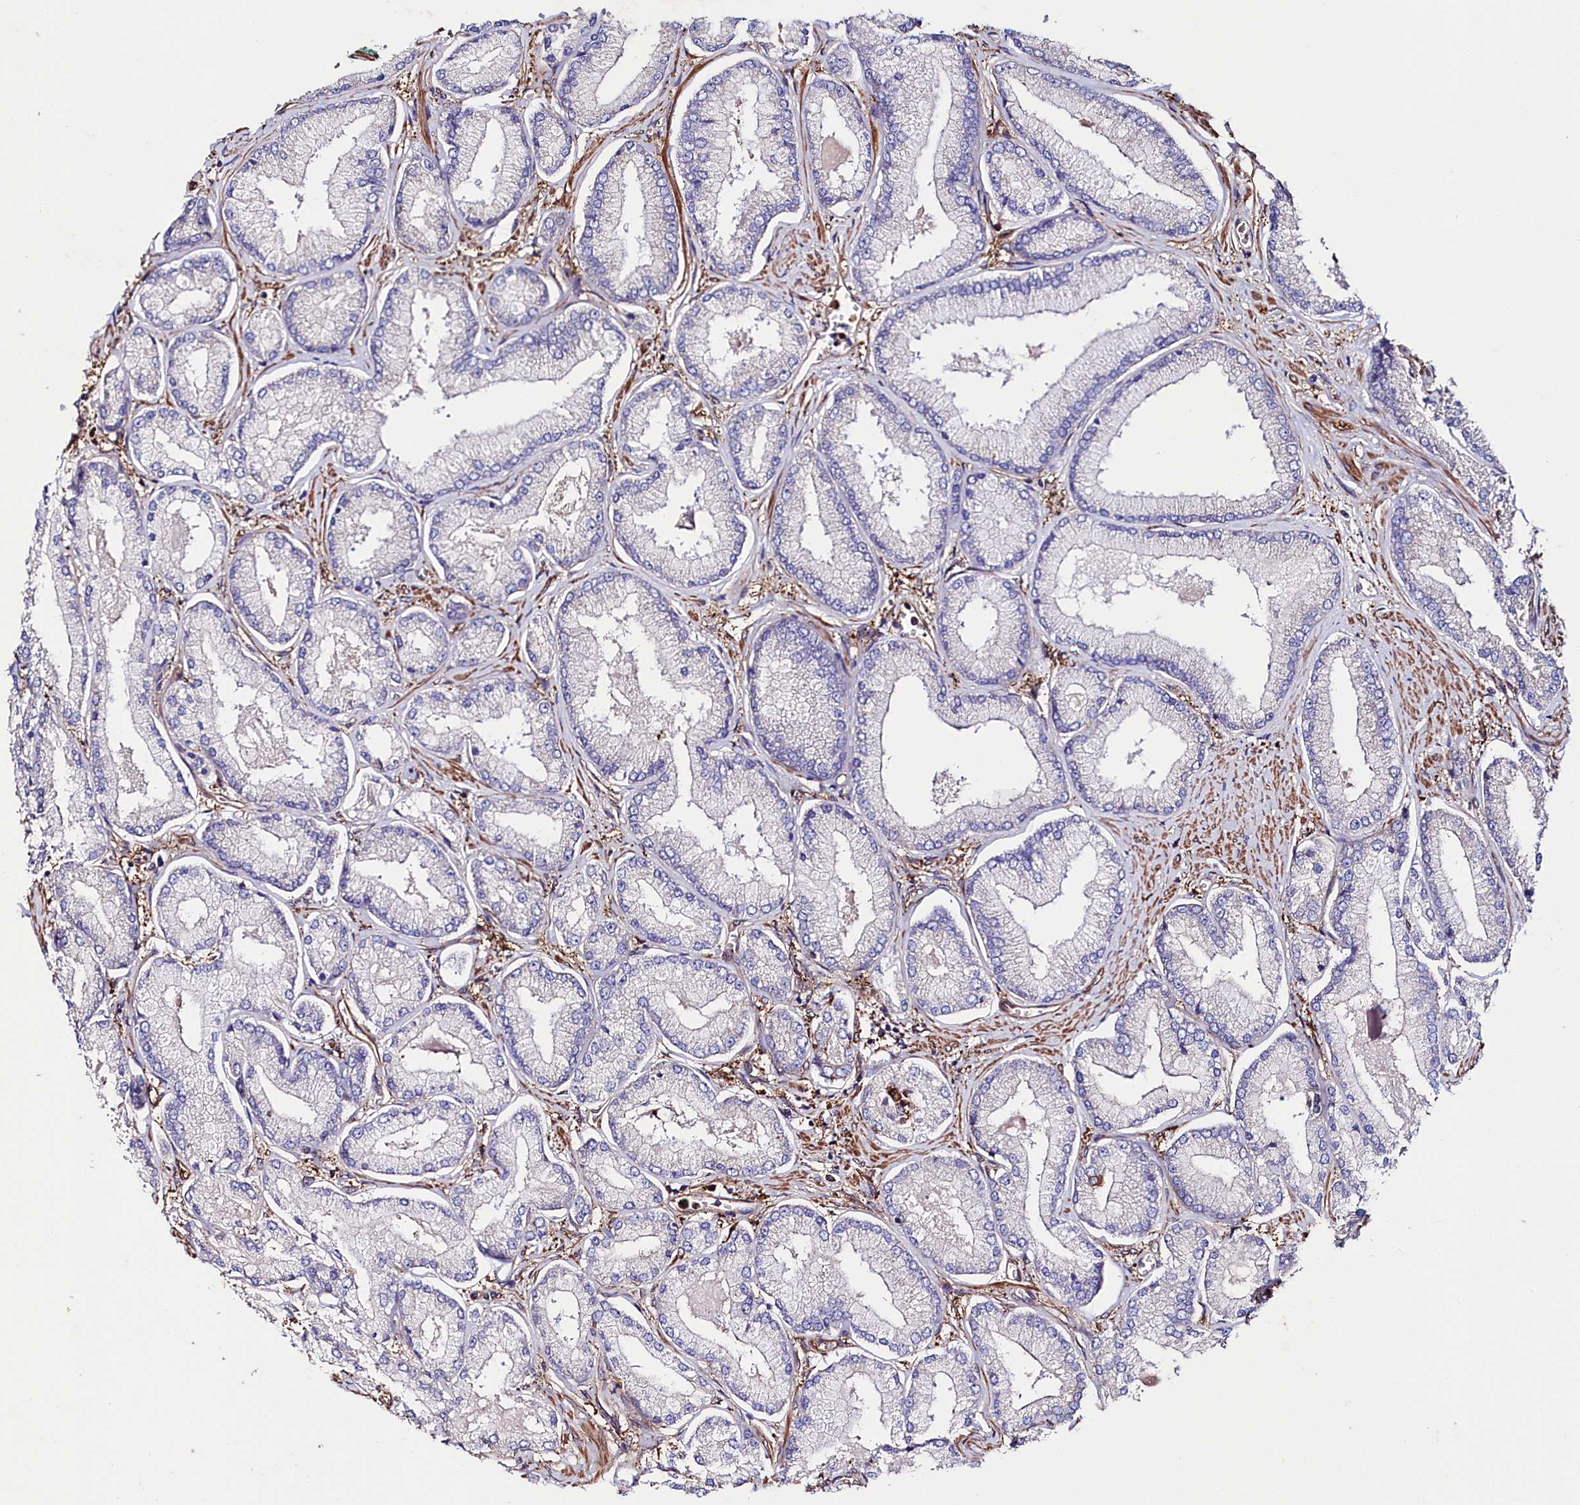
{"staining": {"intensity": "negative", "quantity": "none", "location": "none"}, "tissue": "prostate cancer", "cell_type": "Tumor cells", "image_type": "cancer", "snomed": [{"axis": "morphology", "description": "Adenocarcinoma, Low grade"}, {"axis": "topography", "description": "Prostate"}], "caption": "High power microscopy micrograph of an IHC micrograph of prostate adenocarcinoma (low-grade), revealing no significant staining in tumor cells.", "gene": "STAMBPL1", "patient": {"sex": "male", "age": 74}}